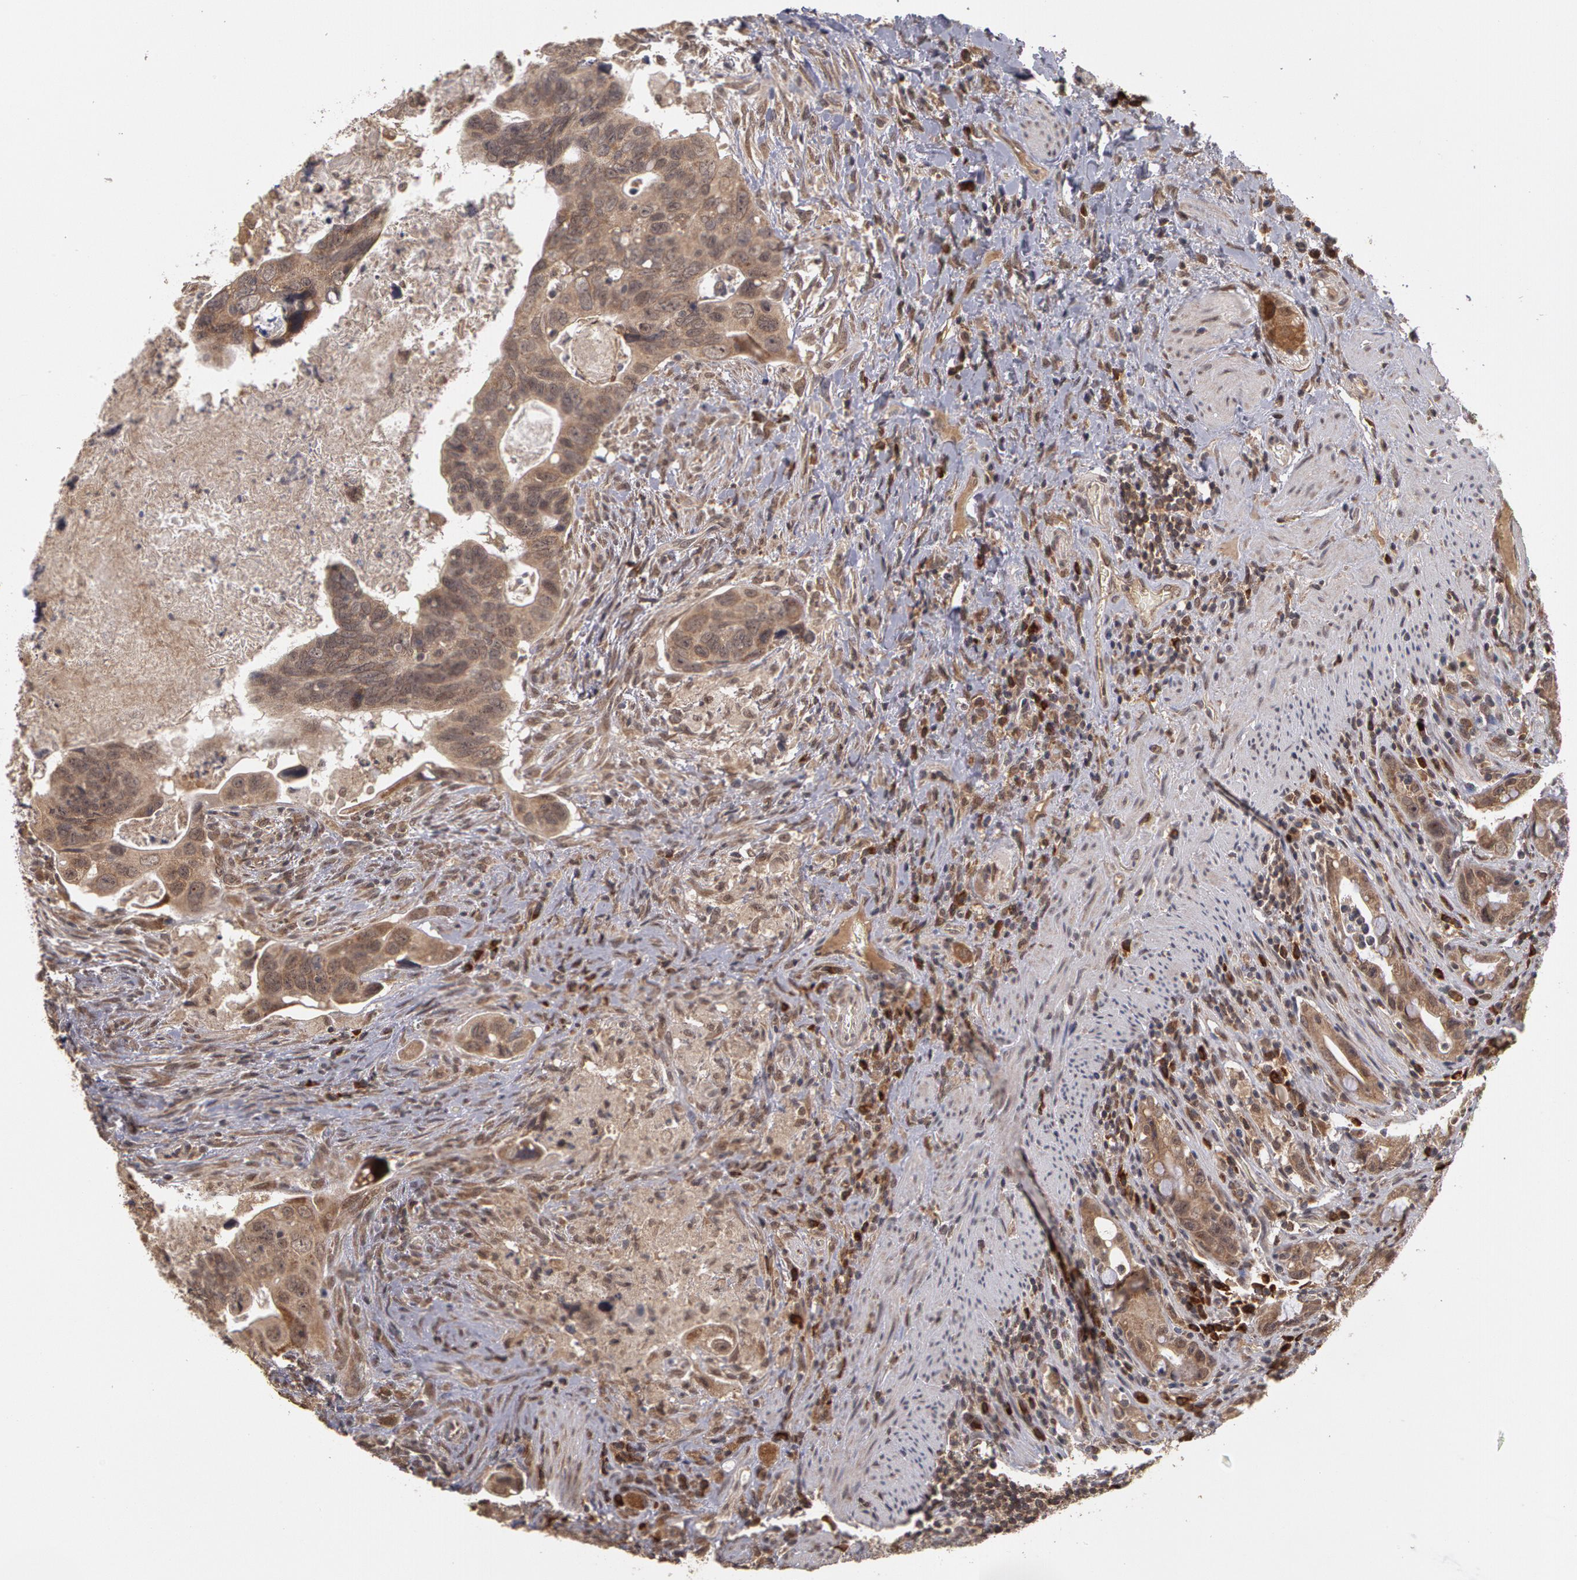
{"staining": {"intensity": "moderate", "quantity": ">75%", "location": "cytoplasmic/membranous"}, "tissue": "colorectal cancer", "cell_type": "Tumor cells", "image_type": "cancer", "snomed": [{"axis": "morphology", "description": "Adenocarcinoma, NOS"}, {"axis": "topography", "description": "Rectum"}], "caption": "Moderate cytoplasmic/membranous expression for a protein is seen in approximately >75% of tumor cells of colorectal adenocarcinoma using immunohistochemistry (IHC).", "gene": "GLIS1", "patient": {"sex": "male", "age": 53}}